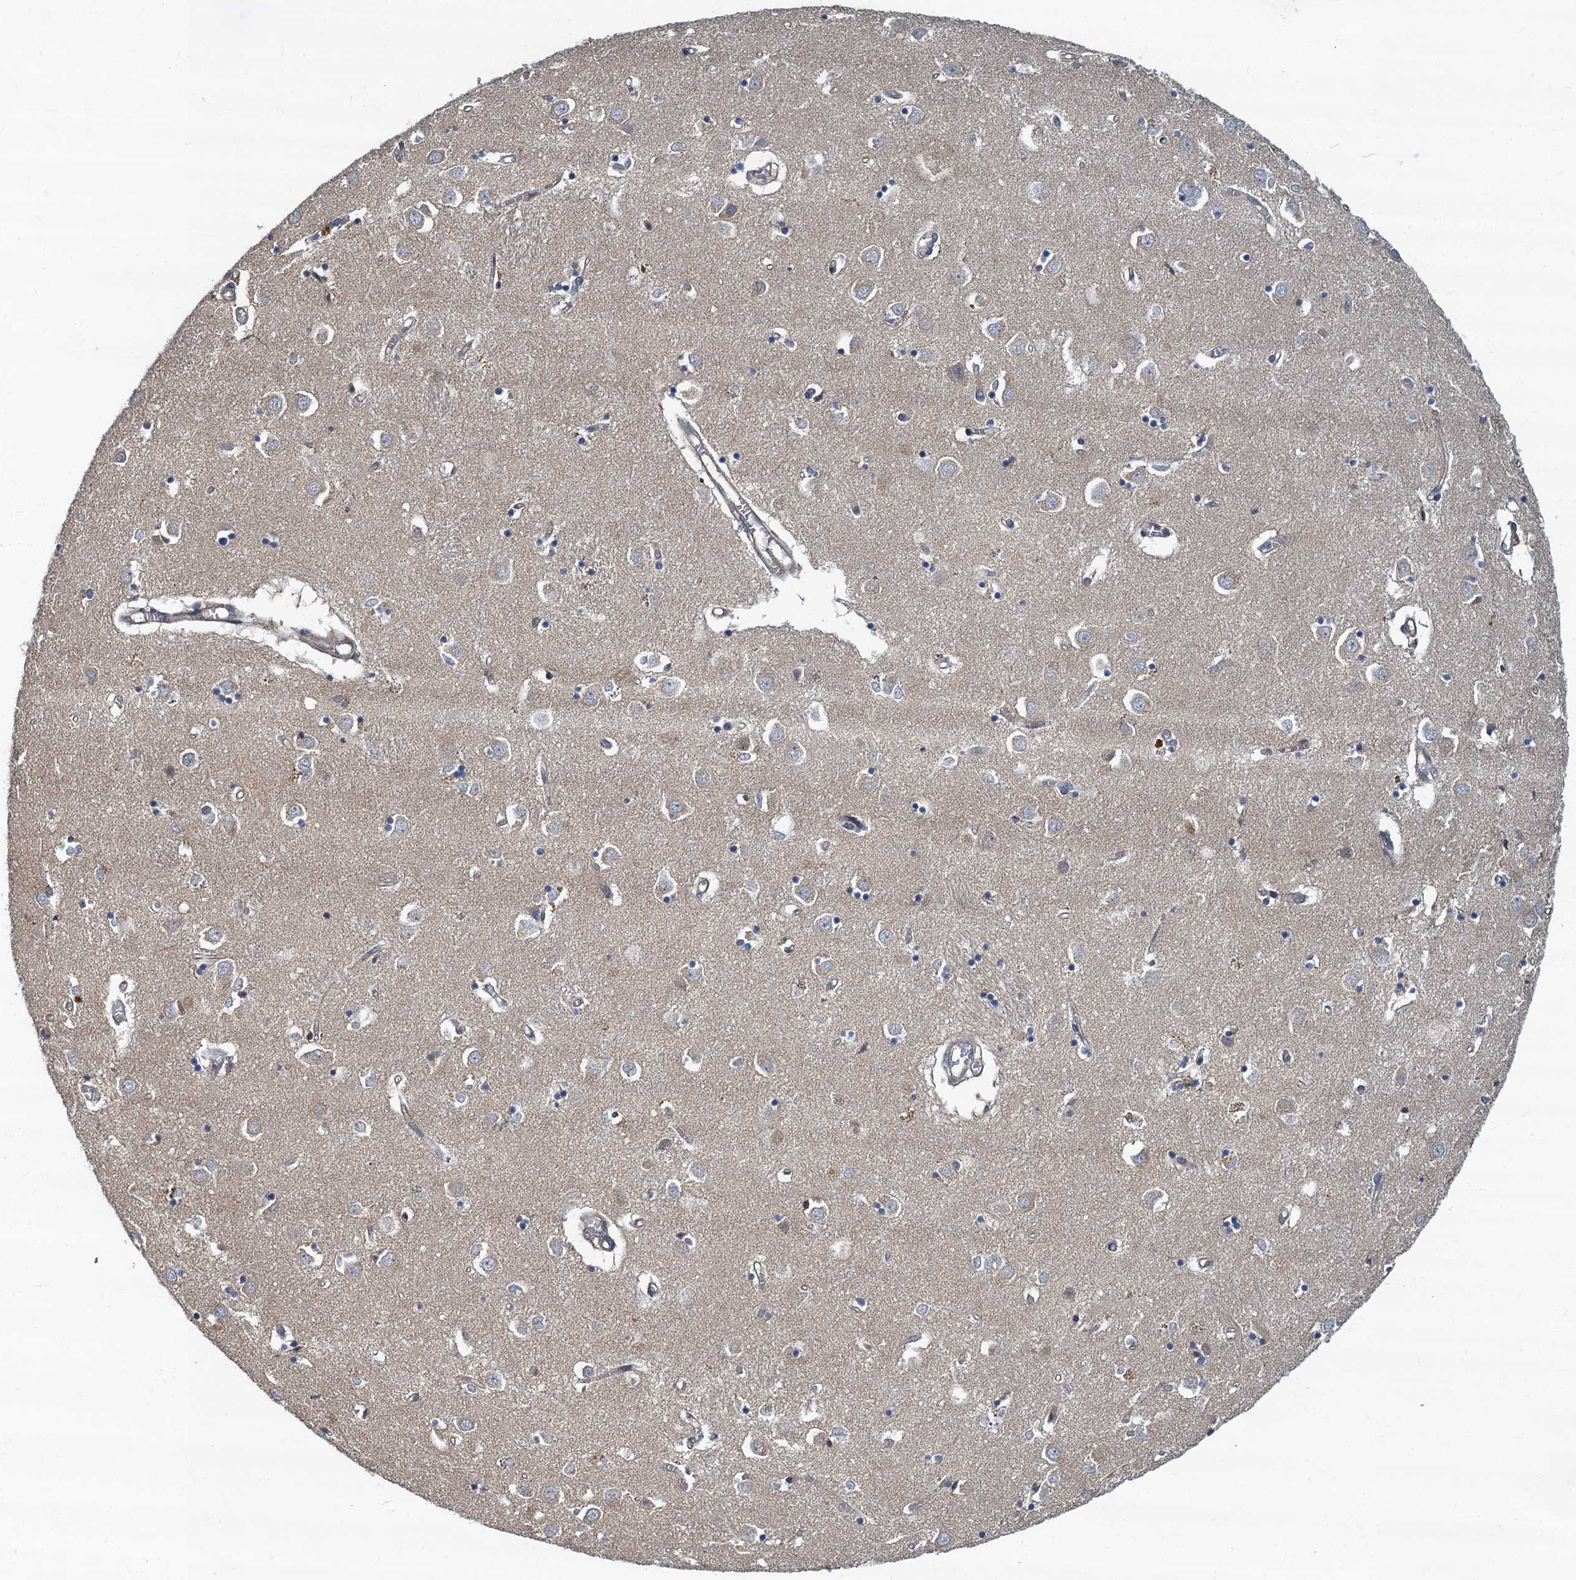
{"staining": {"intensity": "weak", "quantity": "<25%", "location": "cytoplasmic/membranous"}, "tissue": "caudate", "cell_type": "Glial cells", "image_type": "normal", "snomed": [{"axis": "morphology", "description": "Normal tissue, NOS"}, {"axis": "topography", "description": "Lateral ventricle wall"}], "caption": "IHC image of normal human caudate stained for a protein (brown), which demonstrates no expression in glial cells.", "gene": "TBCK", "patient": {"sex": "male", "age": 70}}